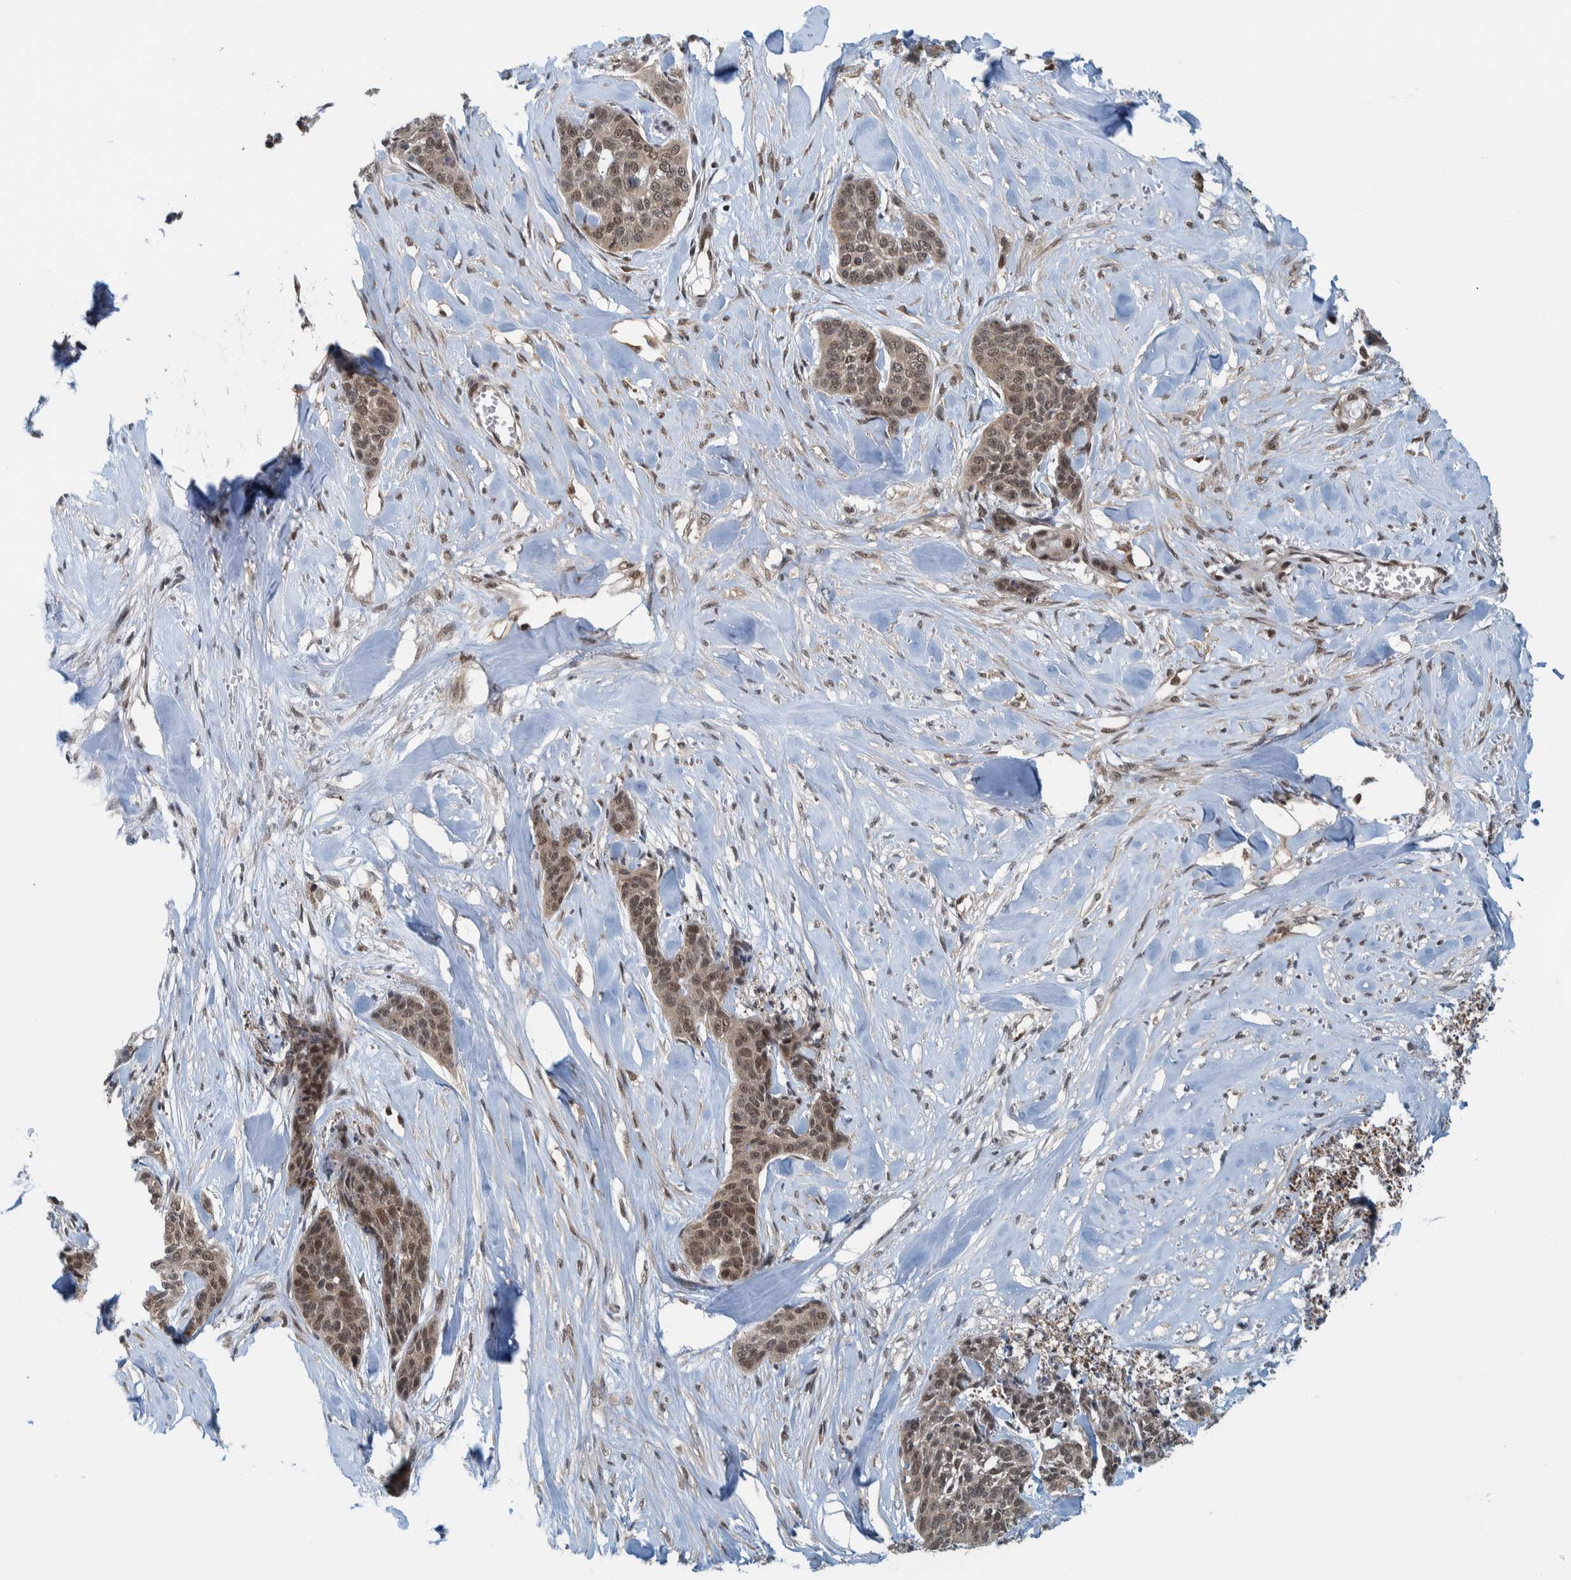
{"staining": {"intensity": "moderate", "quantity": ">75%", "location": "nuclear"}, "tissue": "skin cancer", "cell_type": "Tumor cells", "image_type": "cancer", "snomed": [{"axis": "morphology", "description": "Basal cell carcinoma"}, {"axis": "topography", "description": "Skin"}], "caption": "Brown immunohistochemical staining in human skin cancer demonstrates moderate nuclear staining in about >75% of tumor cells.", "gene": "COPS3", "patient": {"sex": "female", "age": 64}}